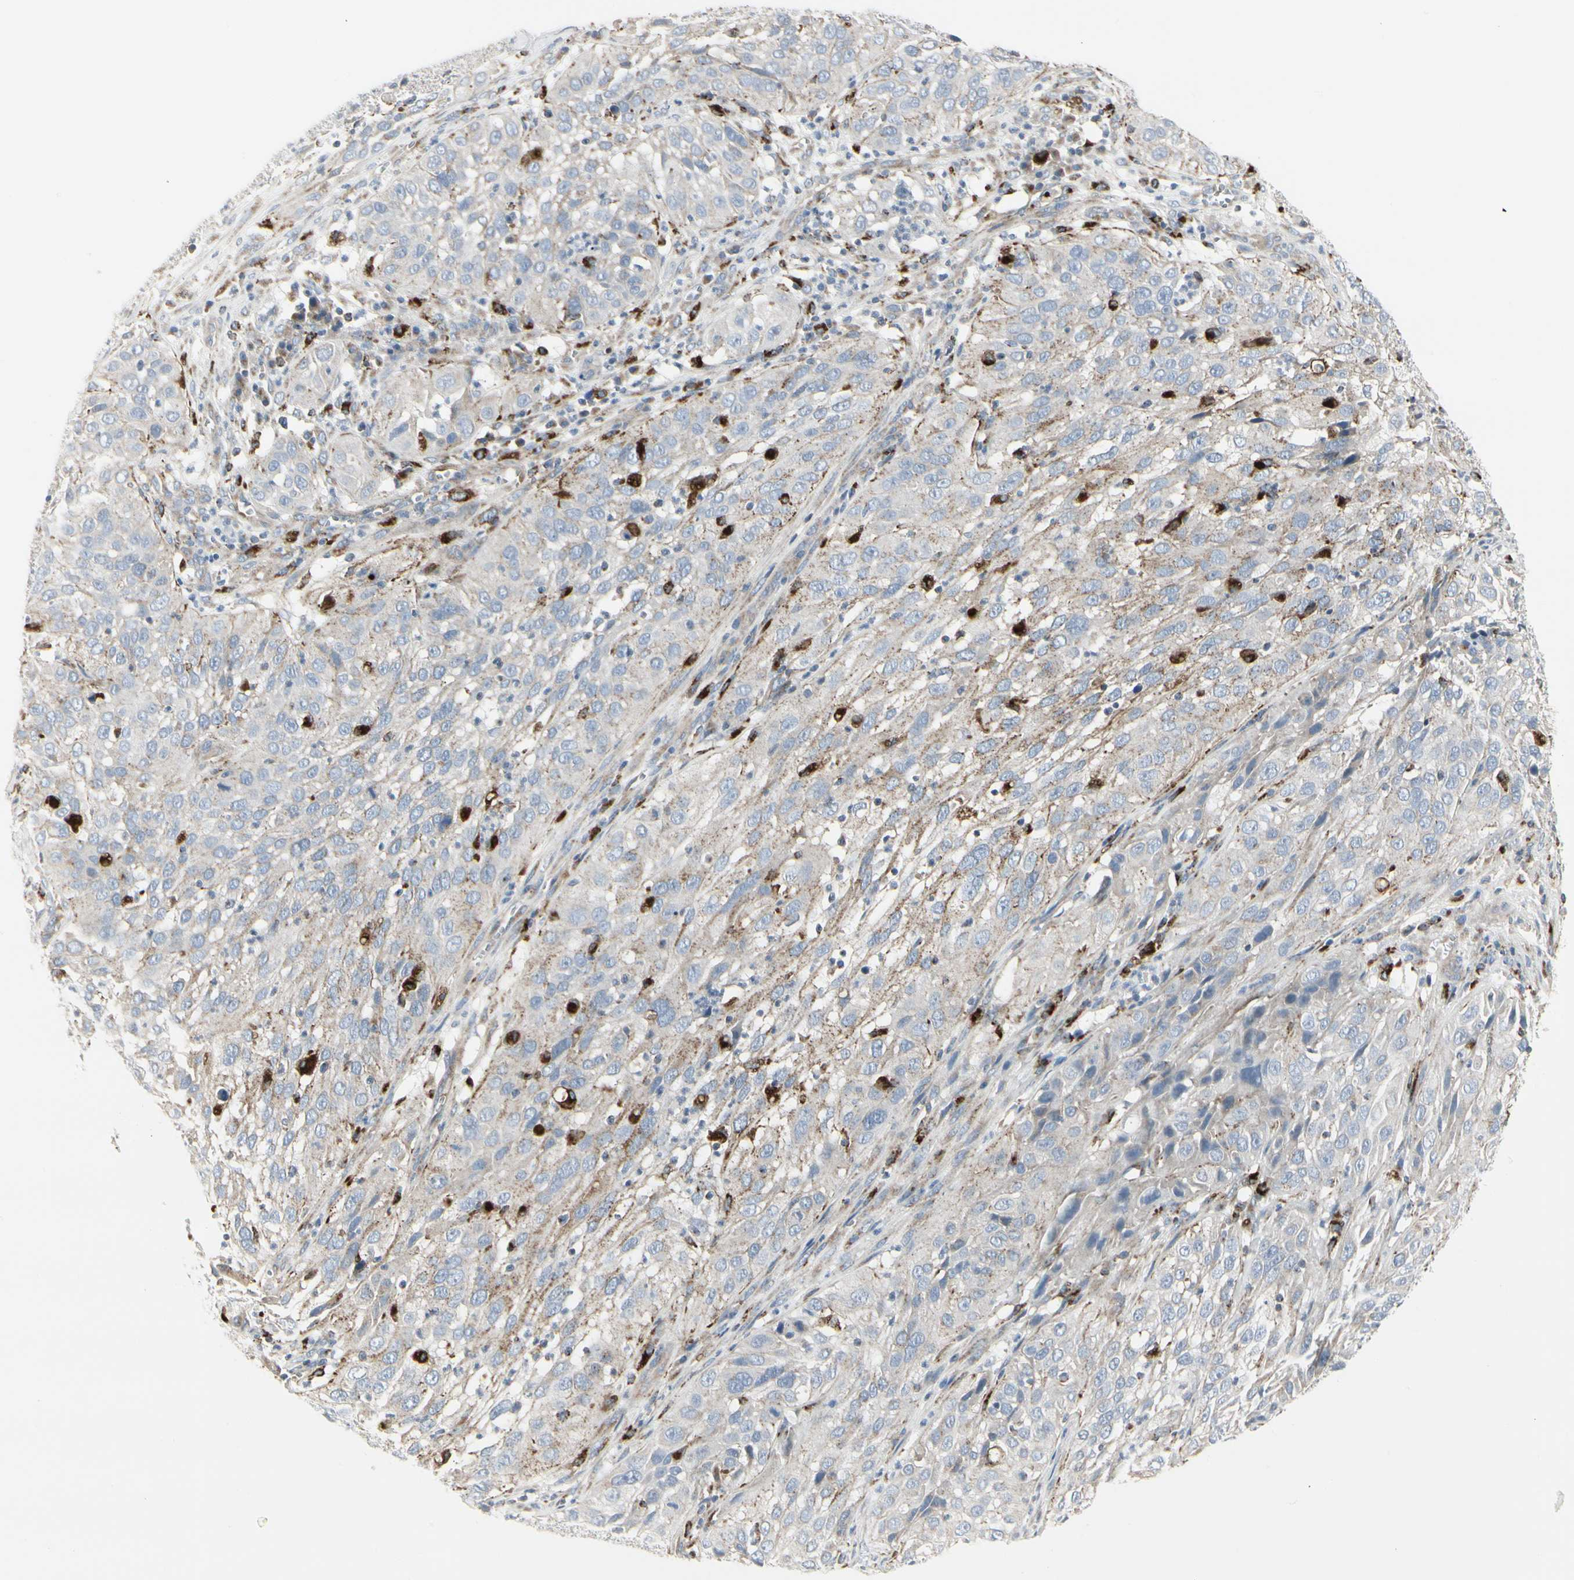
{"staining": {"intensity": "negative", "quantity": "none", "location": "none"}, "tissue": "cervical cancer", "cell_type": "Tumor cells", "image_type": "cancer", "snomed": [{"axis": "morphology", "description": "Squamous cell carcinoma, NOS"}, {"axis": "topography", "description": "Cervix"}], "caption": "Tumor cells are negative for brown protein staining in squamous cell carcinoma (cervical).", "gene": "ATP6V1B2", "patient": {"sex": "female", "age": 32}}